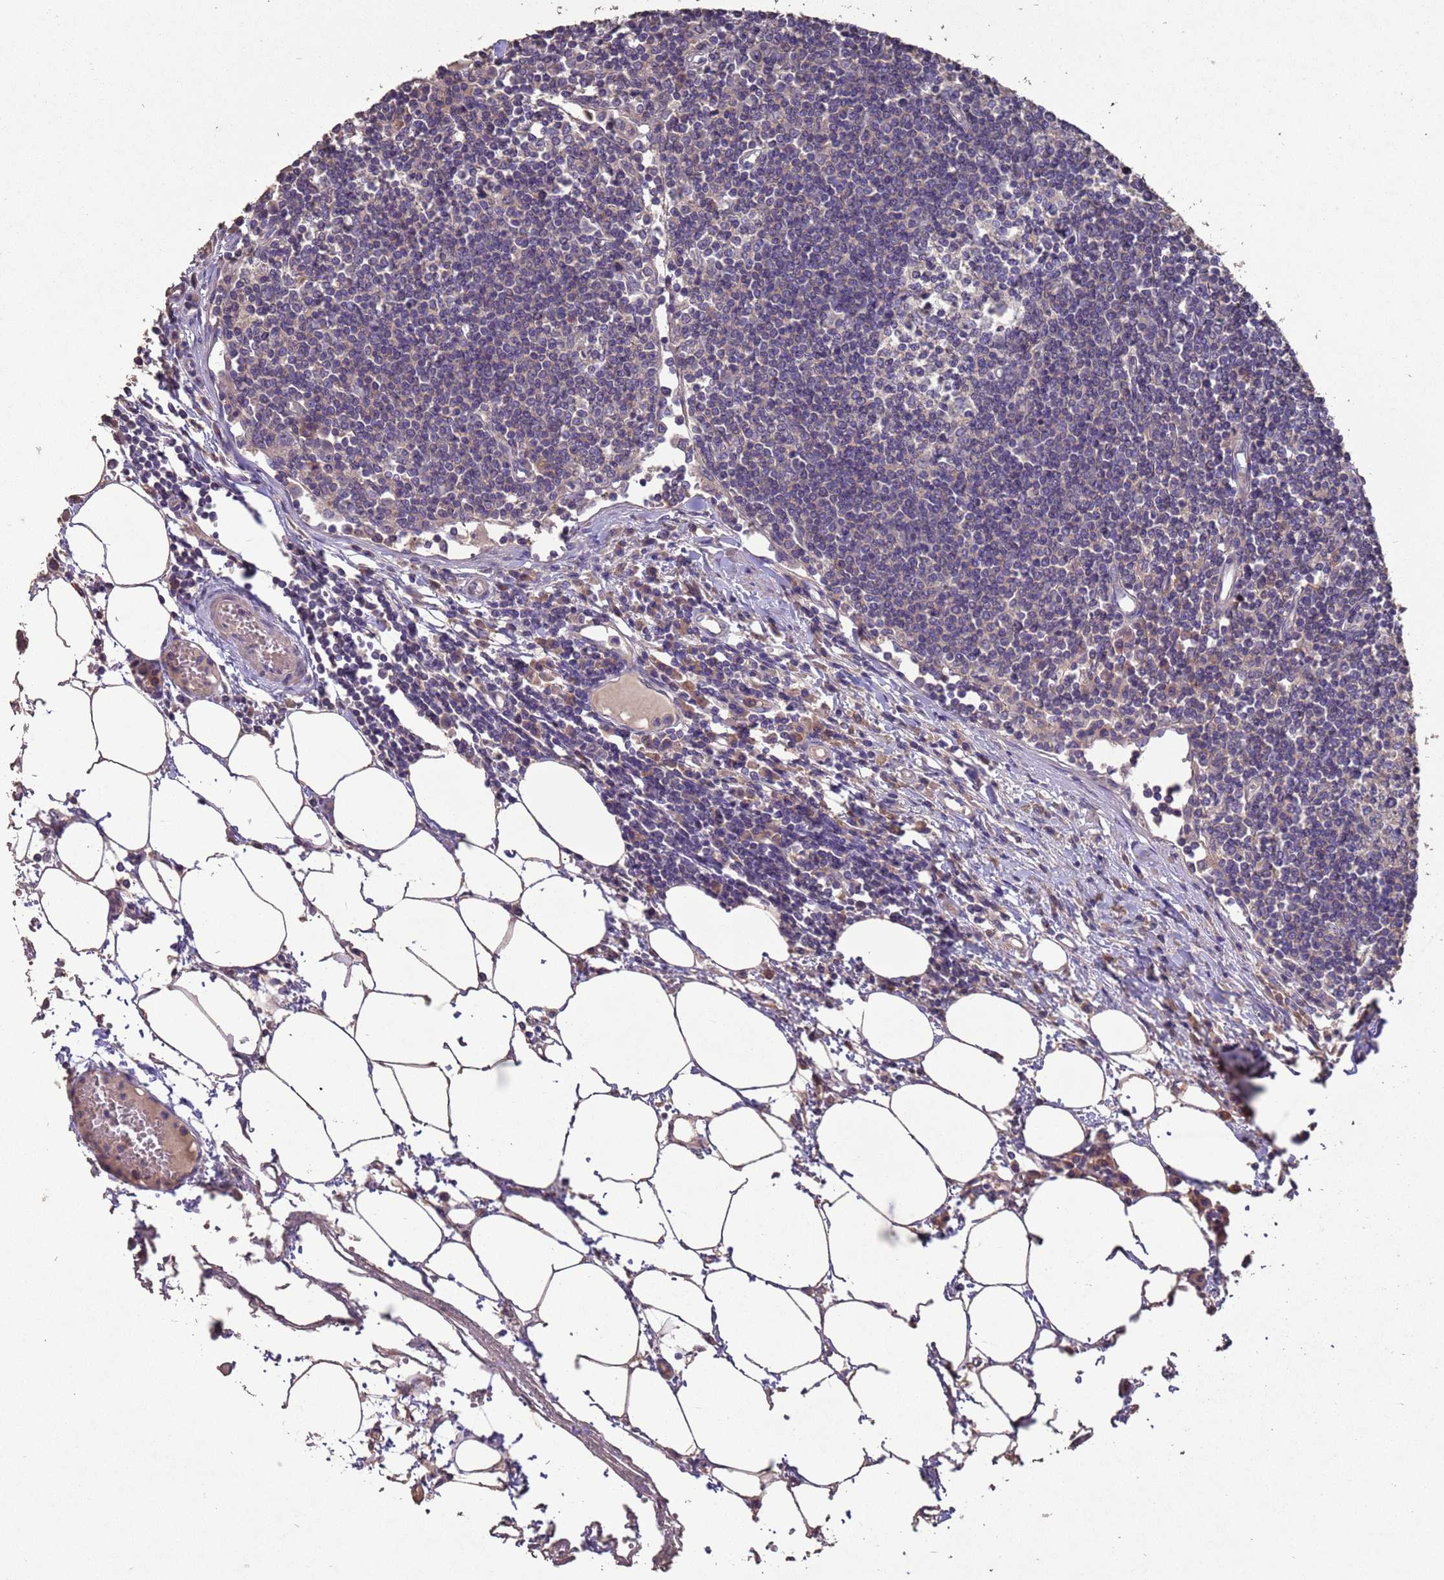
{"staining": {"intensity": "negative", "quantity": "none", "location": "none"}, "tissue": "lymph node", "cell_type": "Germinal center cells", "image_type": "normal", "snomed": [{"axis": "morphology", "description": "Adenocarcinoma, NOS"}, {"axis": "topography", "description": "Lymph node"}], "caption": "This photomicrograph is of benign lymph node stained with immunohistochemistry (IHC) to label a protein in brown with the nuclei are counter-stained blue. There is no staining in germinal center cells. (Stains: DAB IHC with hematoxylin counter stain, Microscopy: brightfield microscopy at high magnification).", "gene": "SLC9B2", "patient": {"sex": "female", "age": 62}}